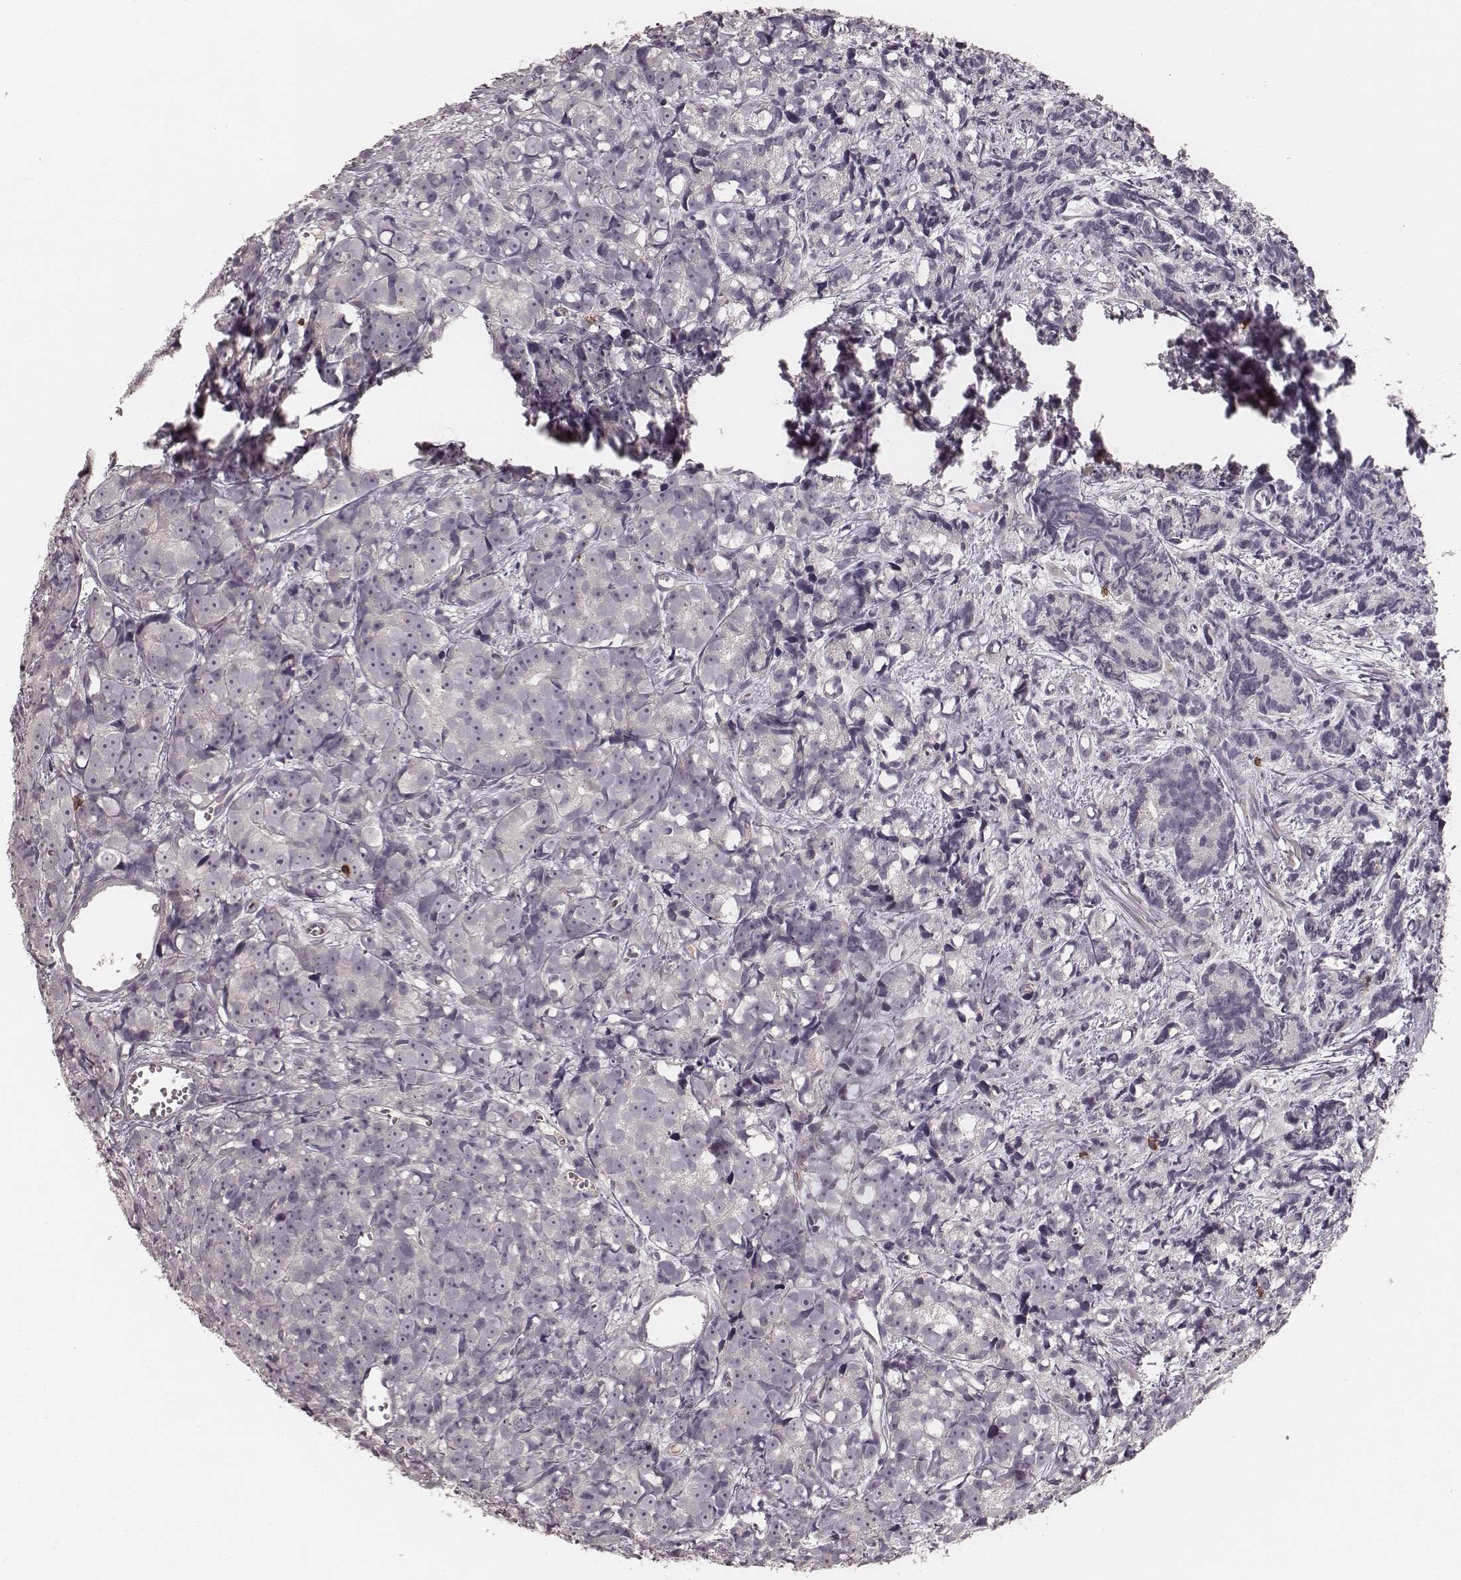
{"staining": {"intensity": "negative", "quantity": "none", "location": "none"}, "tissue": "prostate cancer", "cell_type": "Tumor cells", "image_type": "cancer", "snomed": [{"axis": "morphology", "description": "Adenocarcinoma, High grade"}, {"axis": "topography", "description": "Prostate"}], "caption": "Prostate cancer (adenocarcinoma (high-grade)) was stained to show a protein in brown. There is no significant staining in tumor cells.", "gene": "CD8A", "patient": {"sex": "male", "age": 77}}